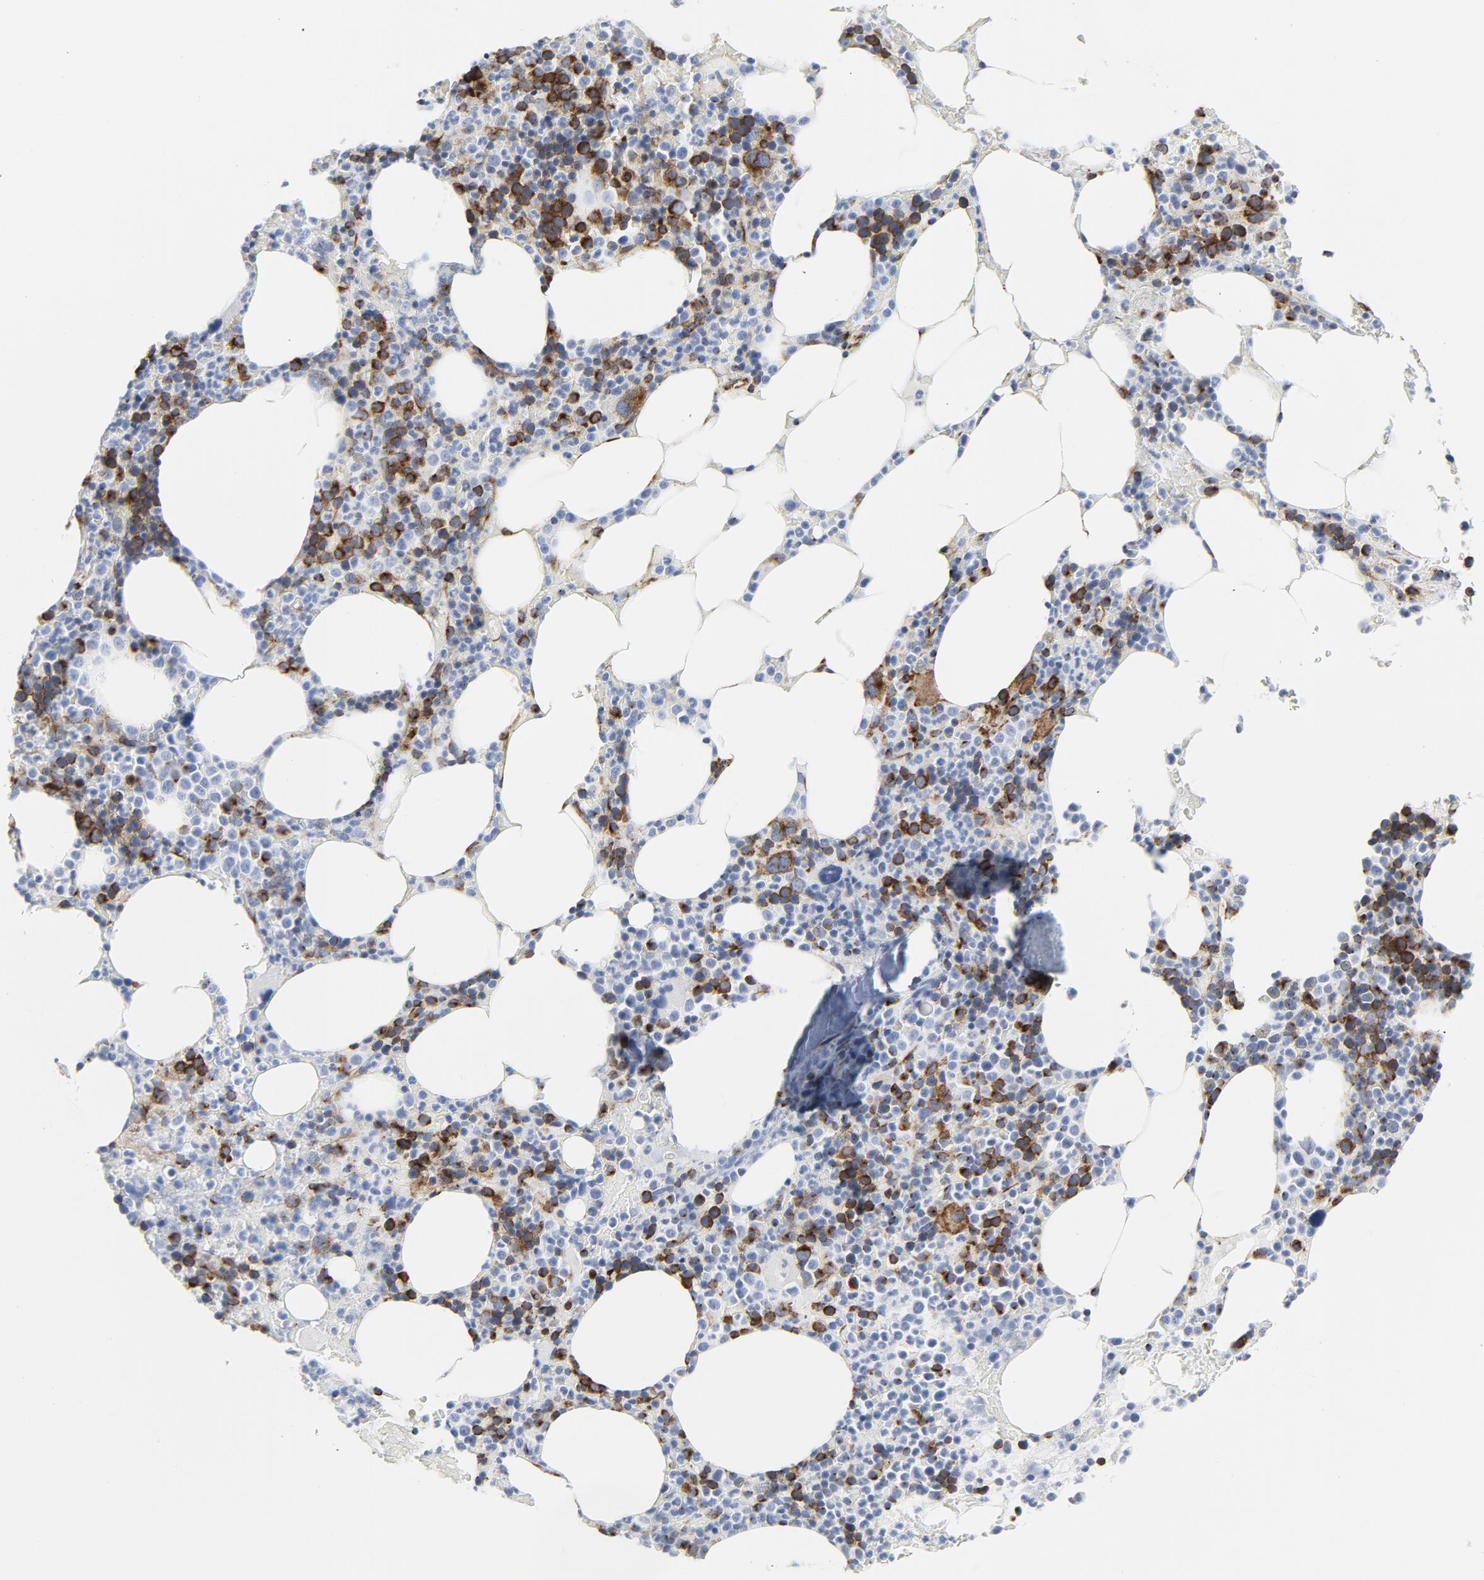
{"staining": {"intensity": "moderate", "quantity": "25%-75%", "location": "cytoplasmic/membranous"}, "tissue": "bone marrow", "cell_type": "Hematopoietic cells", "image_type": "normal", "snomed": [{"axis": "morphology", "description": "Normal tissue, NOS"}, {"axis": "topography", "description": "Bone marrow"}], "caption": "Unremarkable bone marrow reveals moderate cytoplasmic/membranous positivity in about 25%-75% of hematopoietic cells (IHC, brightfield microscopy, high magnification)..", "gene": "TUBB1", "patient": {"sex": "female", "age": 66}}